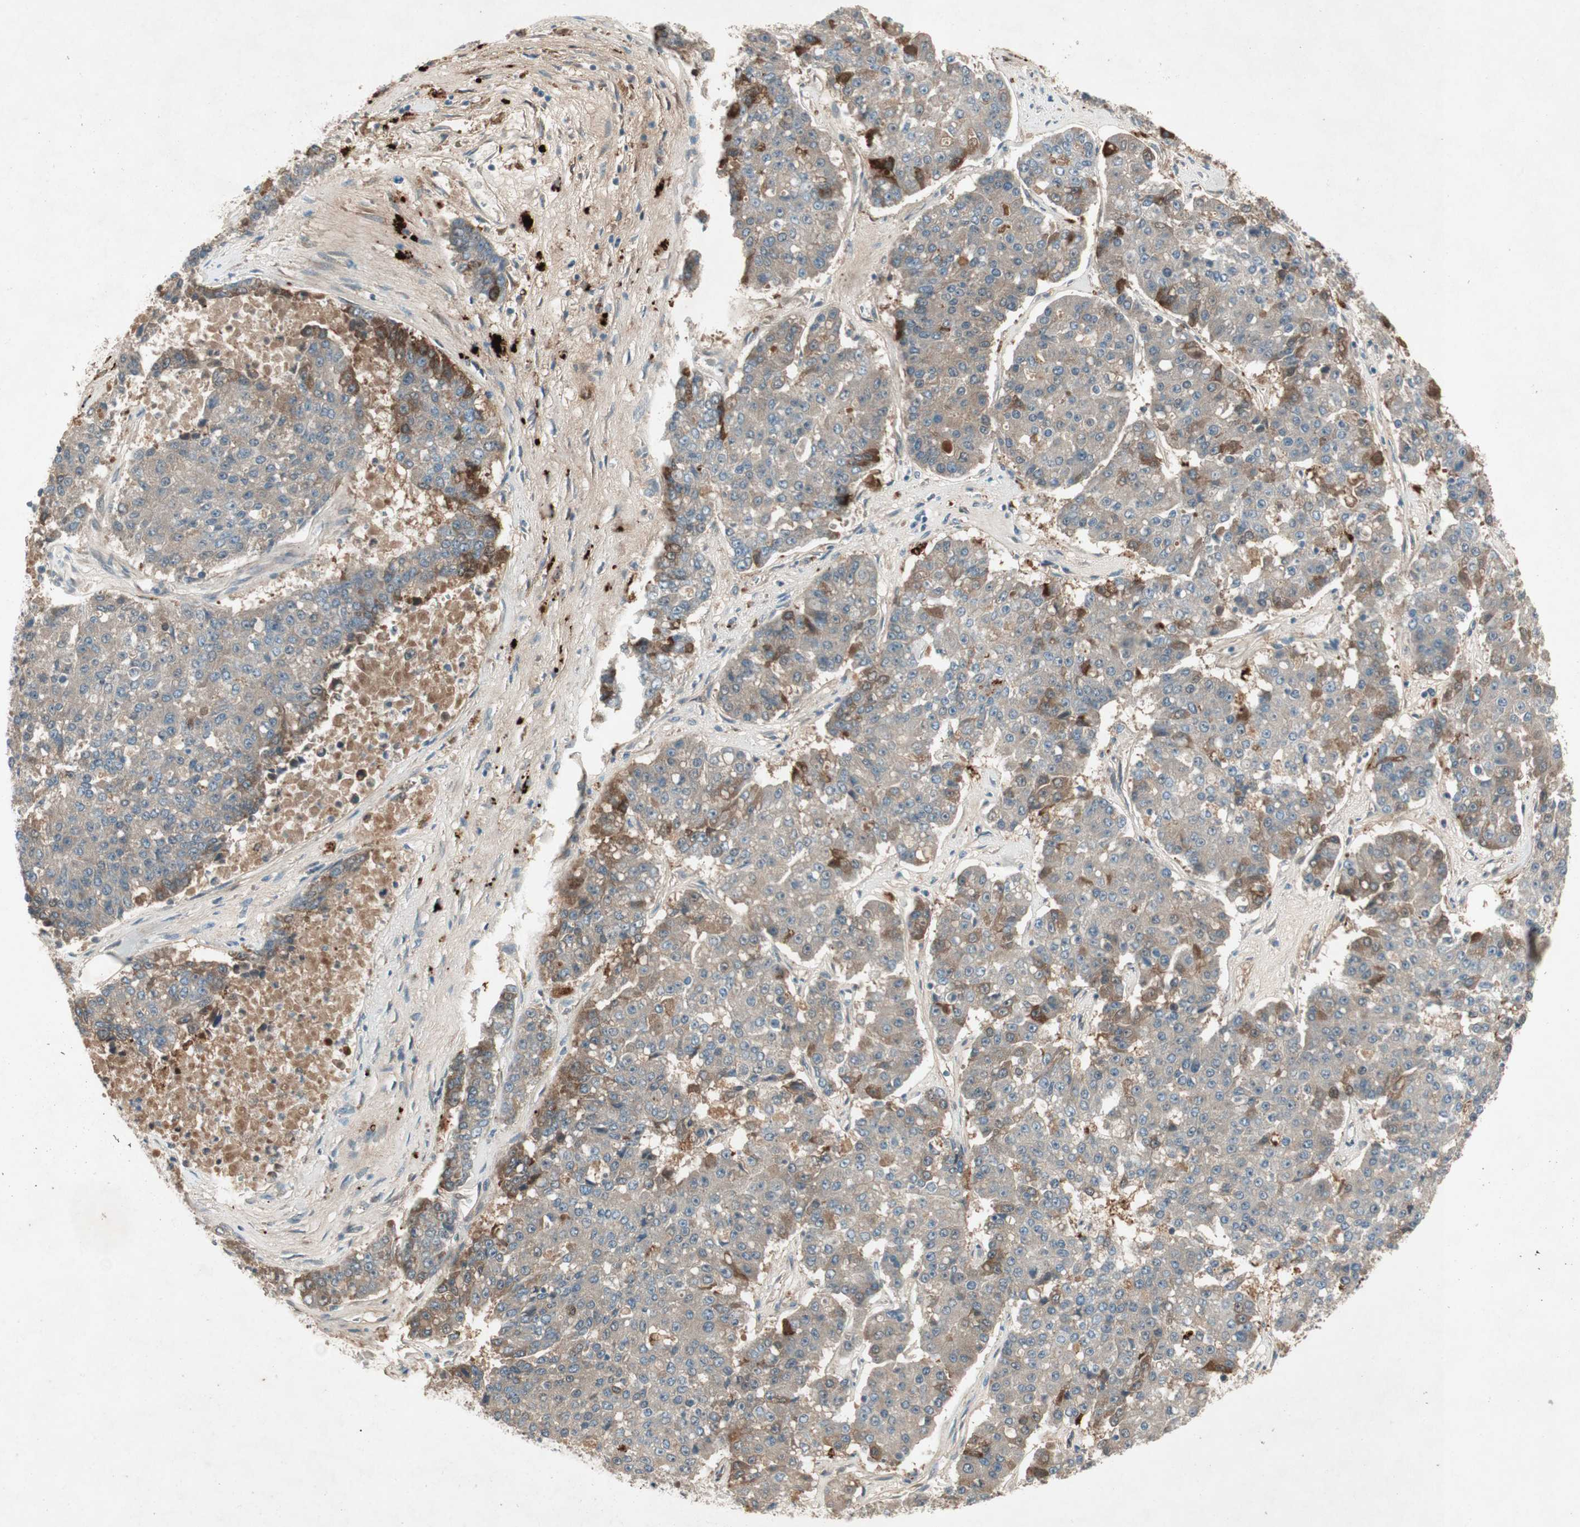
{"staining": {"intensity": "moderate", "quantity": "25%-75%", "location": "cytoplasmic/membranous"}, "tissue": "pancreatic cancer", "cell_type": "Tumor cells", "image_type": "cancer", "snomed": [{"axis": "morphology", "description": "Adenocarcinoma, NOS"}, {"axis": "topography", "description": "Pancreas"}], "caption": "IHC (DAB) staining of human pancreatic adenocarcinoma exhibits moderate cytoplasmic/membranous protein staining in approximately 25%-75% of tumor cells. (Brightfield microscopy of DAB IHC at high magnification).", "gene": "APOO", "patient": {"sex": "male", "age": 50}}